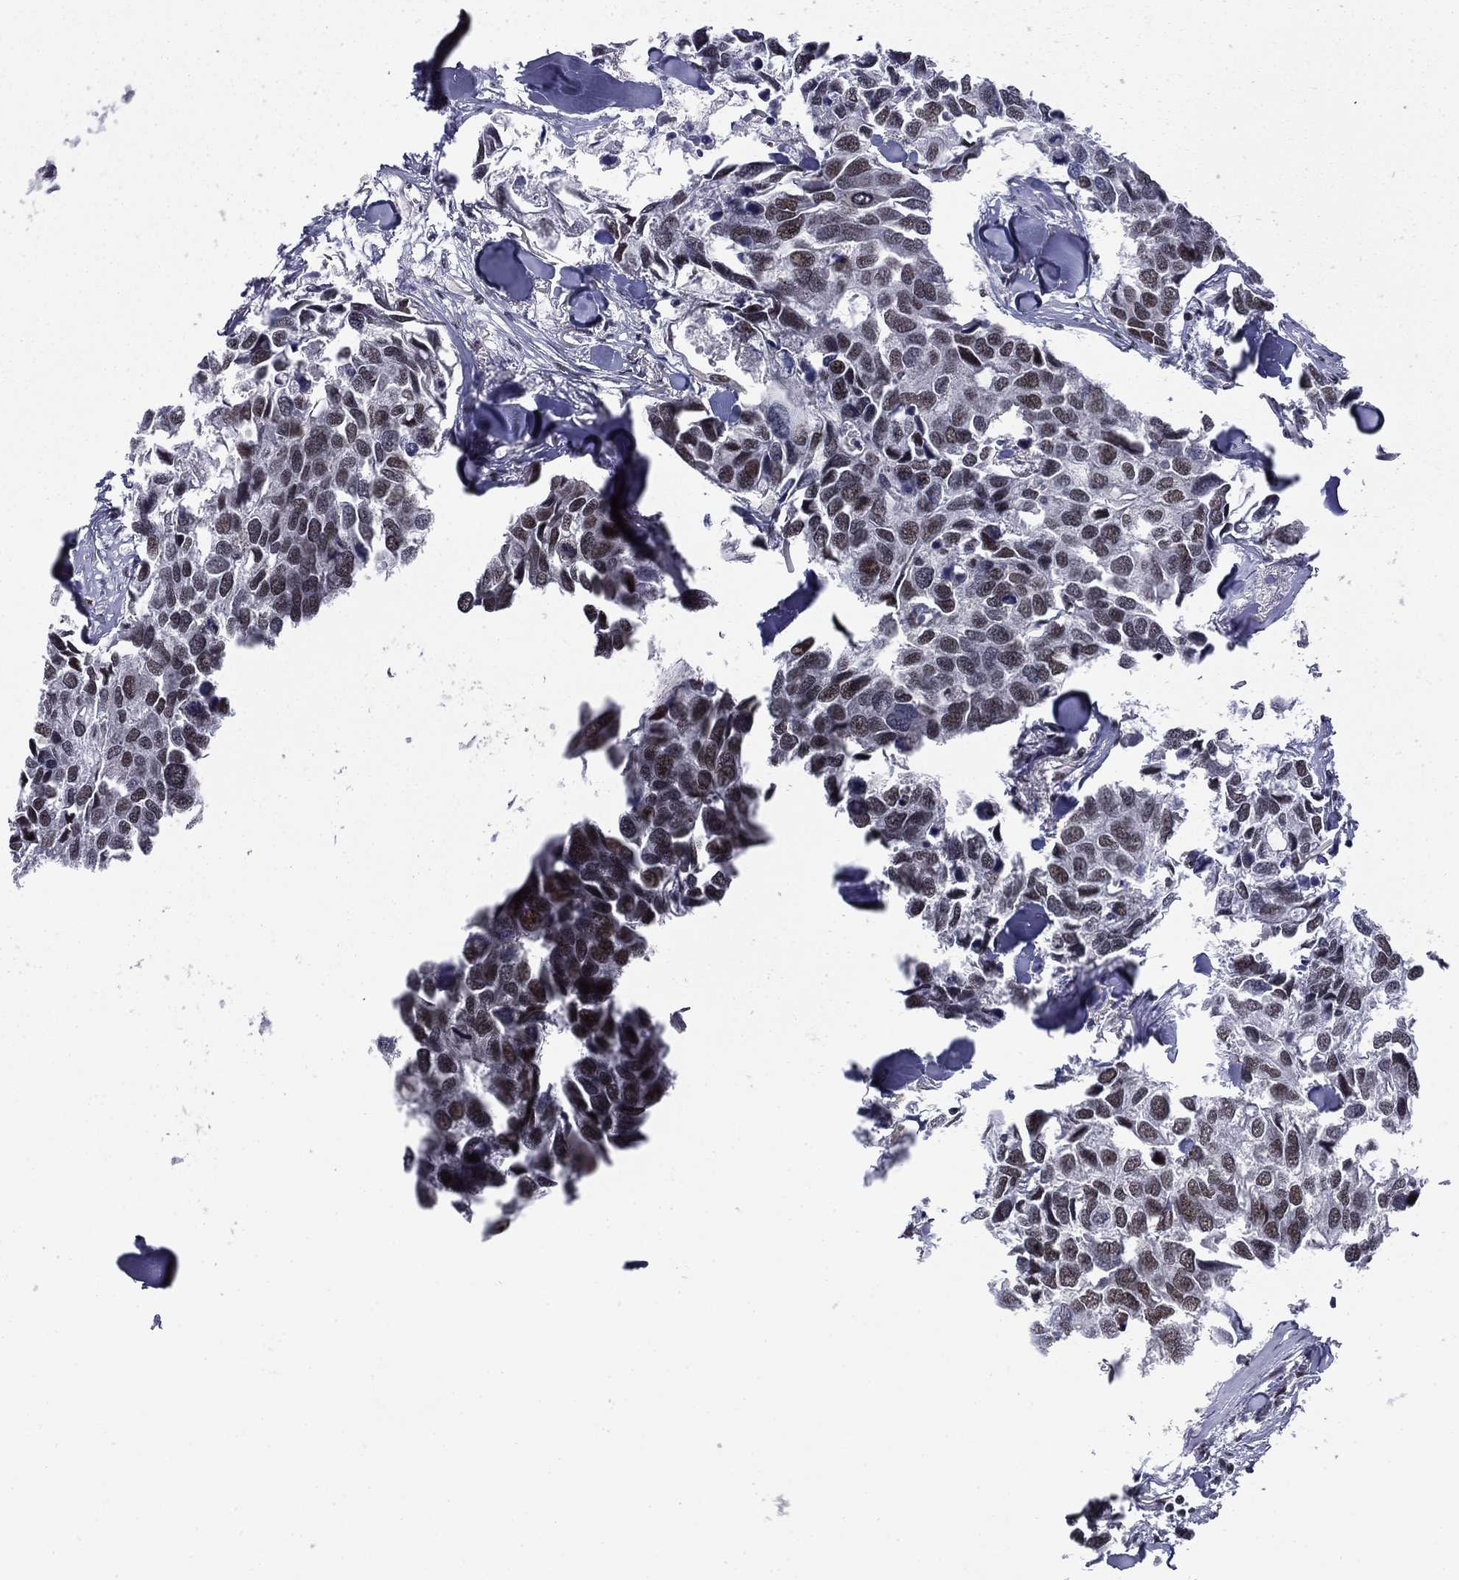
{"staining": {"intensity": "weak", "quantity": "<25%", "location": "nuclear"}, "tissue": "breast cancer", "cell_type": "Tumor cells", "image_type": "cancer", "snomed": [{"axis": "morphology", "description": "Duct carcinoma"}, {"axis": "topography", "description": "Breast"}], "caption": "Tumor cells are negative for protein expression in human breast cancer.", "gene": "ETV5", "patient": {"sex": "female", "age": 83}}